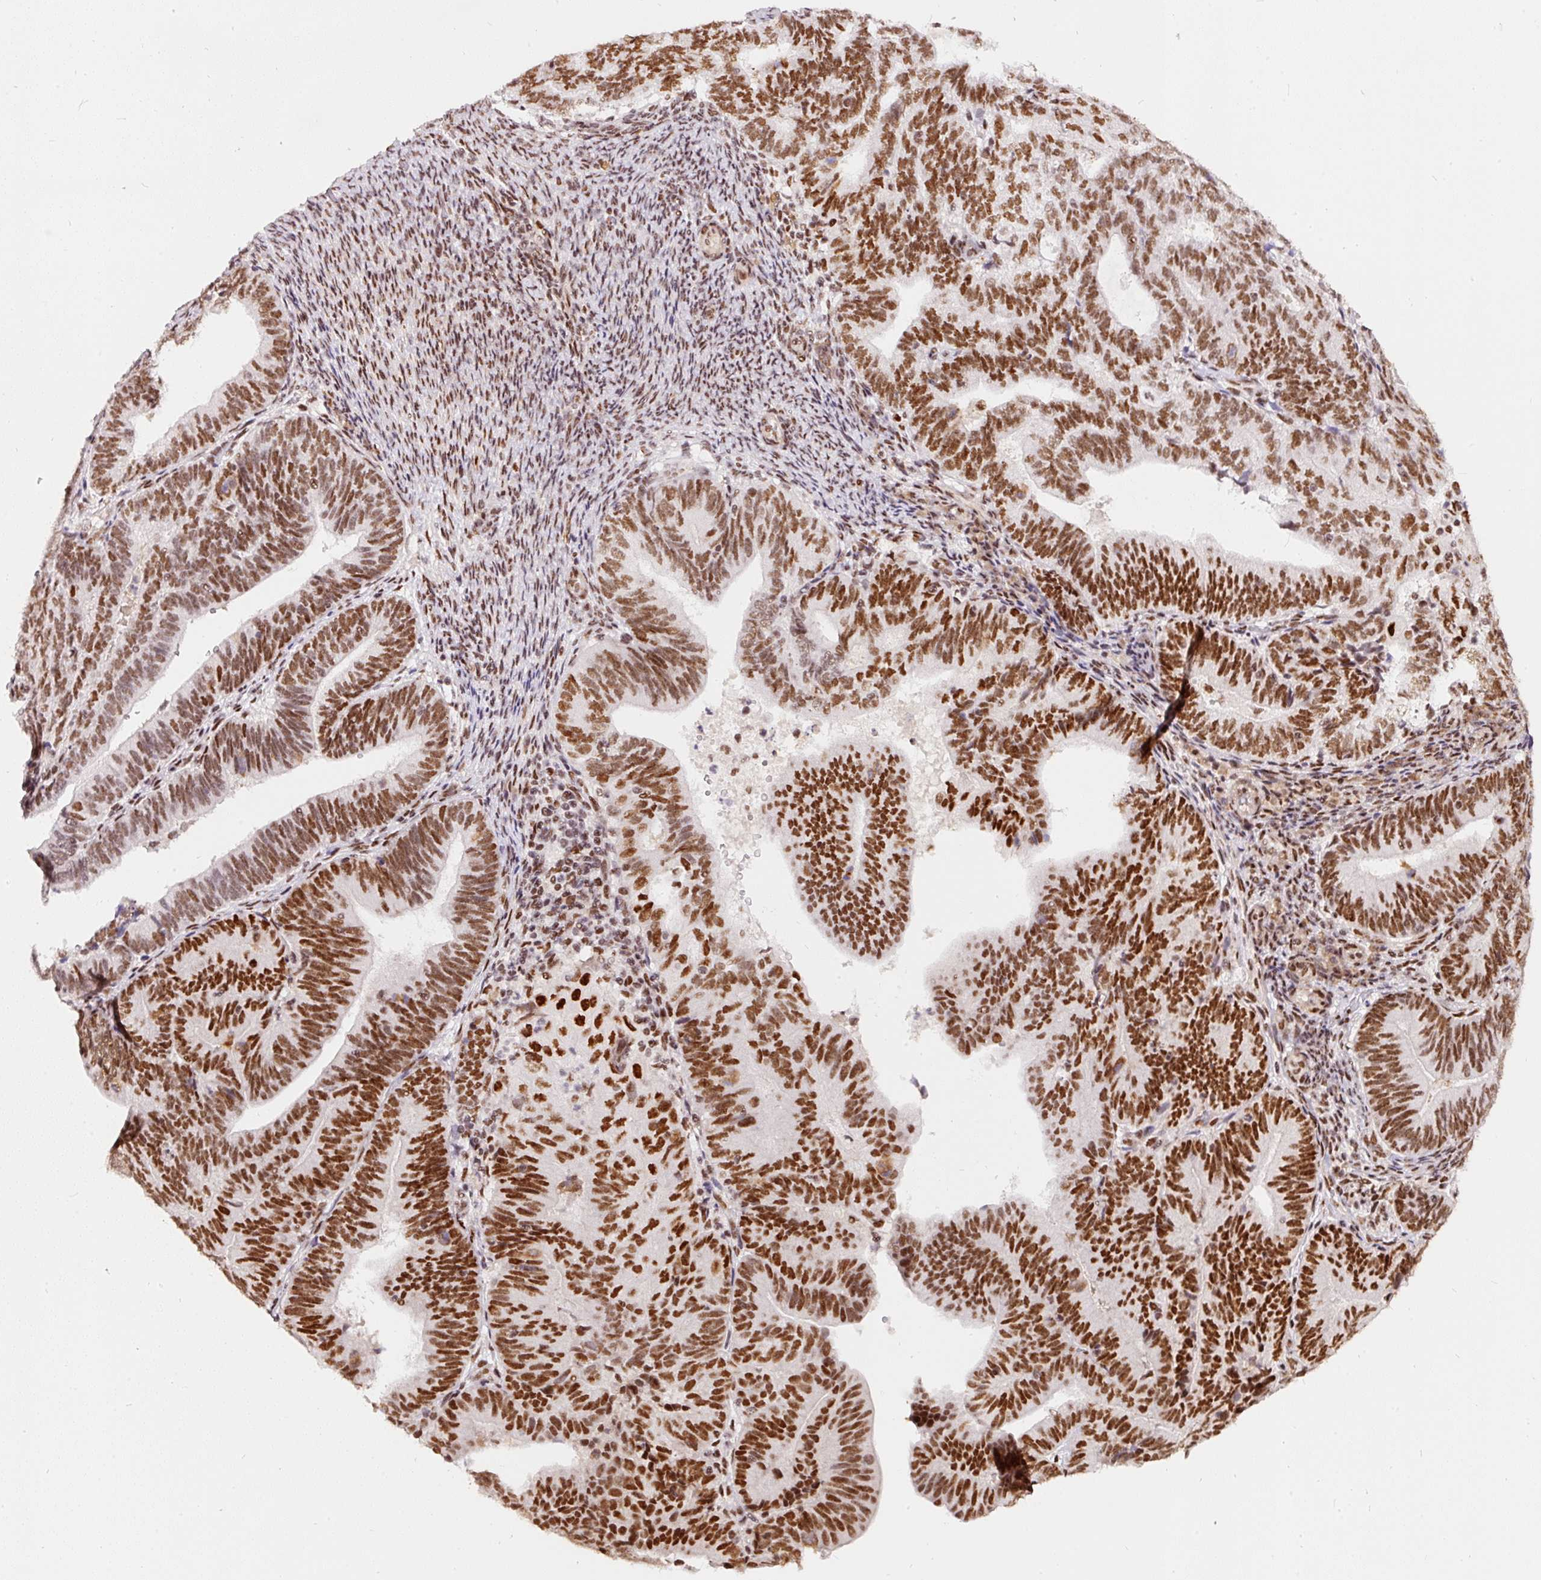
{"staining": {"intensity": "strong", "quantity": ">75%", "location": "nuclear"}, "tissue": "endometrial cancer", "cell_type": "Tumor cells", "image_type": "cancer", "snomed": [{"axis": "morphology", "description": "Adenocarcinoma, NOS"}, {"axis": "topography", "description": "Endometrium"}], "caption": "Adenocarcinoma (endometrial) stained for a protein (brown) displays strong nuclear positive expression in about >75% of tumor cells.", "gene": "HNRNPC", "patient": {"sex": "female", "age": 70}}